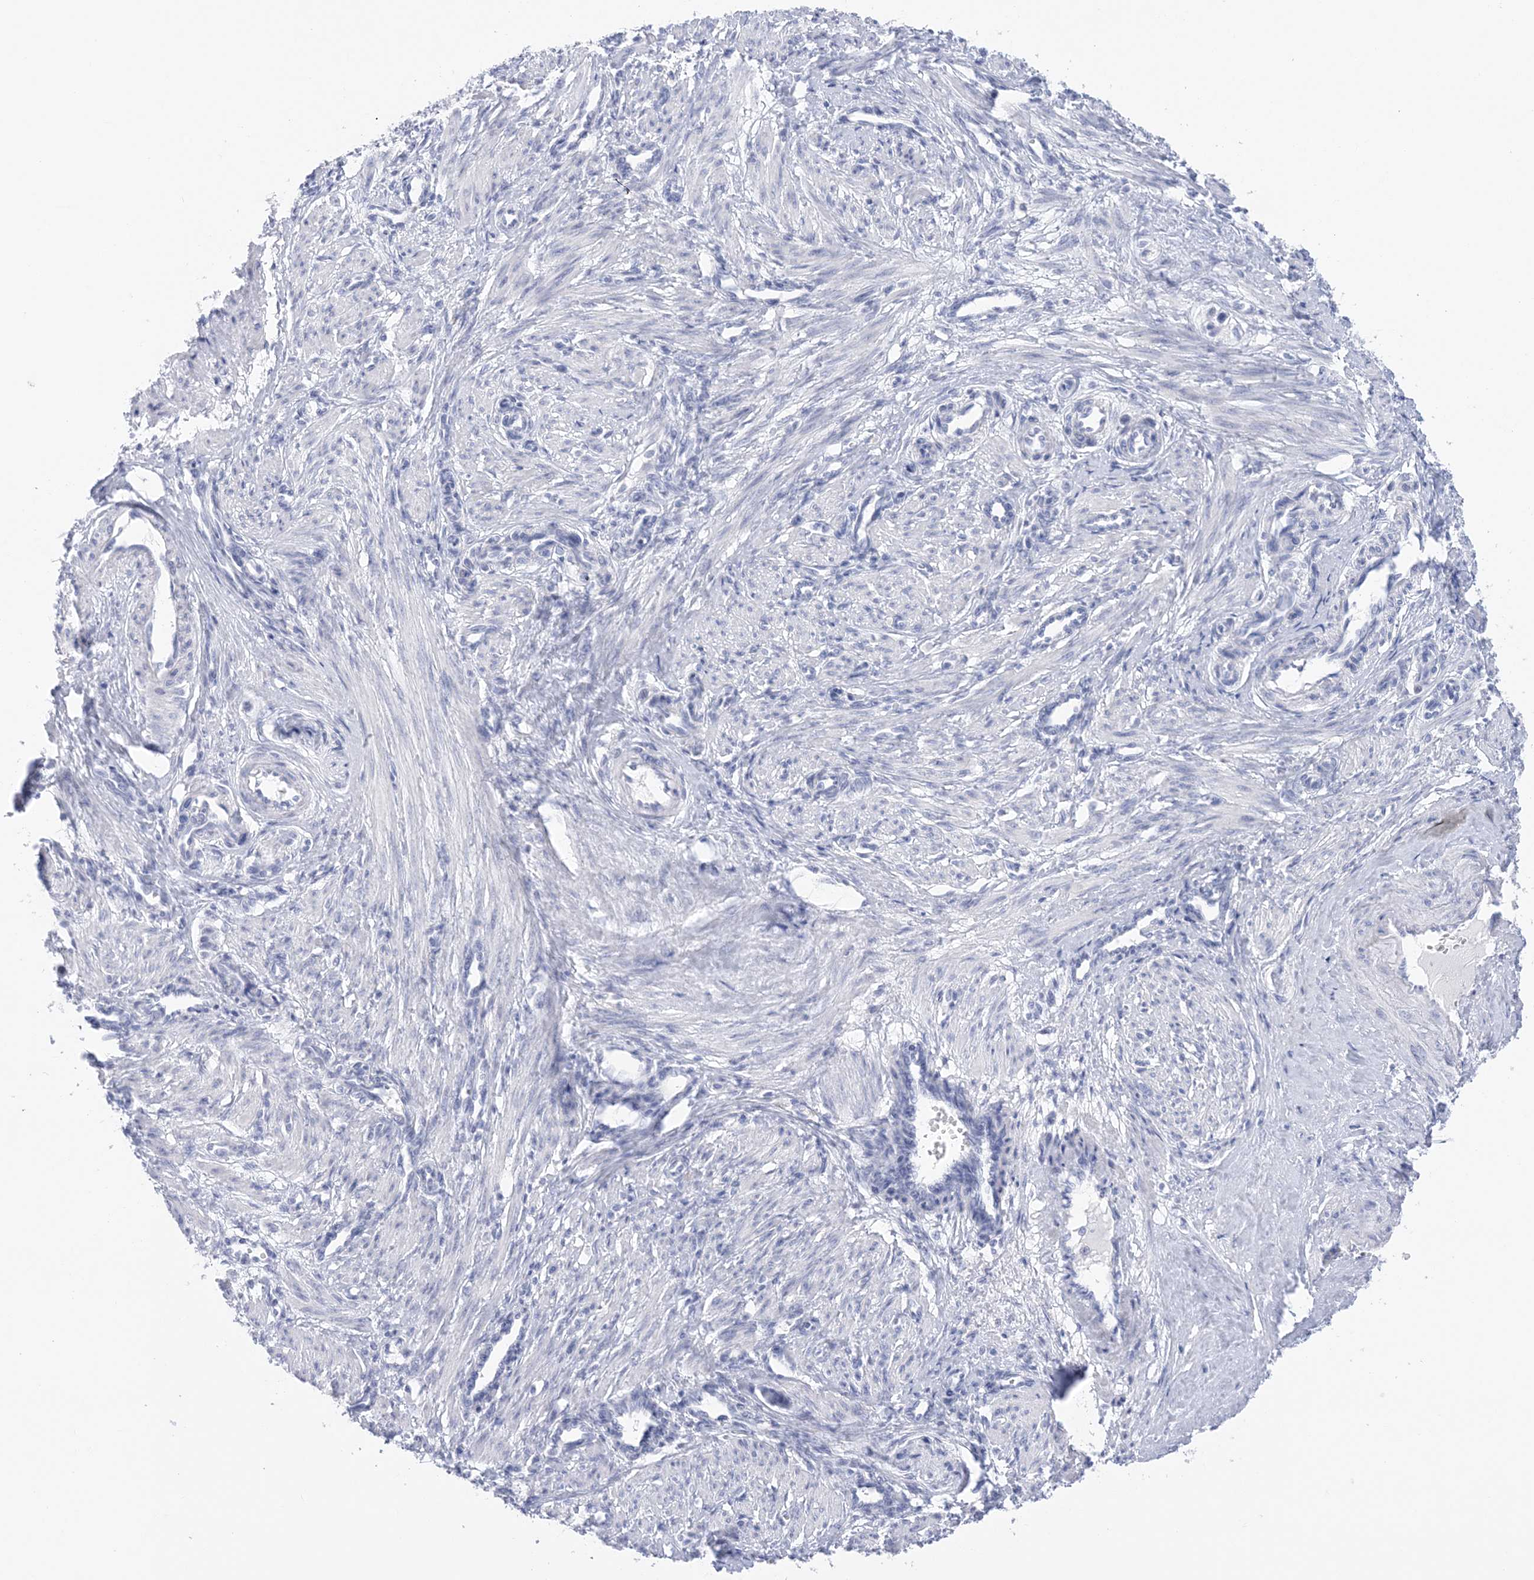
{"staining": {"intensity": "negative", "quantity": "none", "location": "none"}, "tissue": "smooth muscle", "cell_type": "Smooth muscle cells", "image_type": "normal", "snomed": [{"axis": "morphology", "description": "Normal tissue, NOS"}, {"axis": "topography", "description": "Endometrium"}], "caption": "Smooth muscle was stained to show a protein in brown. There is no significant expression in smooth muscle cells. The staining is performed using DAB brown chromogen with nuclei counter-stained in using hematoxylin.", "gene": "SH3YL1", "patient": {"sex": "female", "age": 33}}